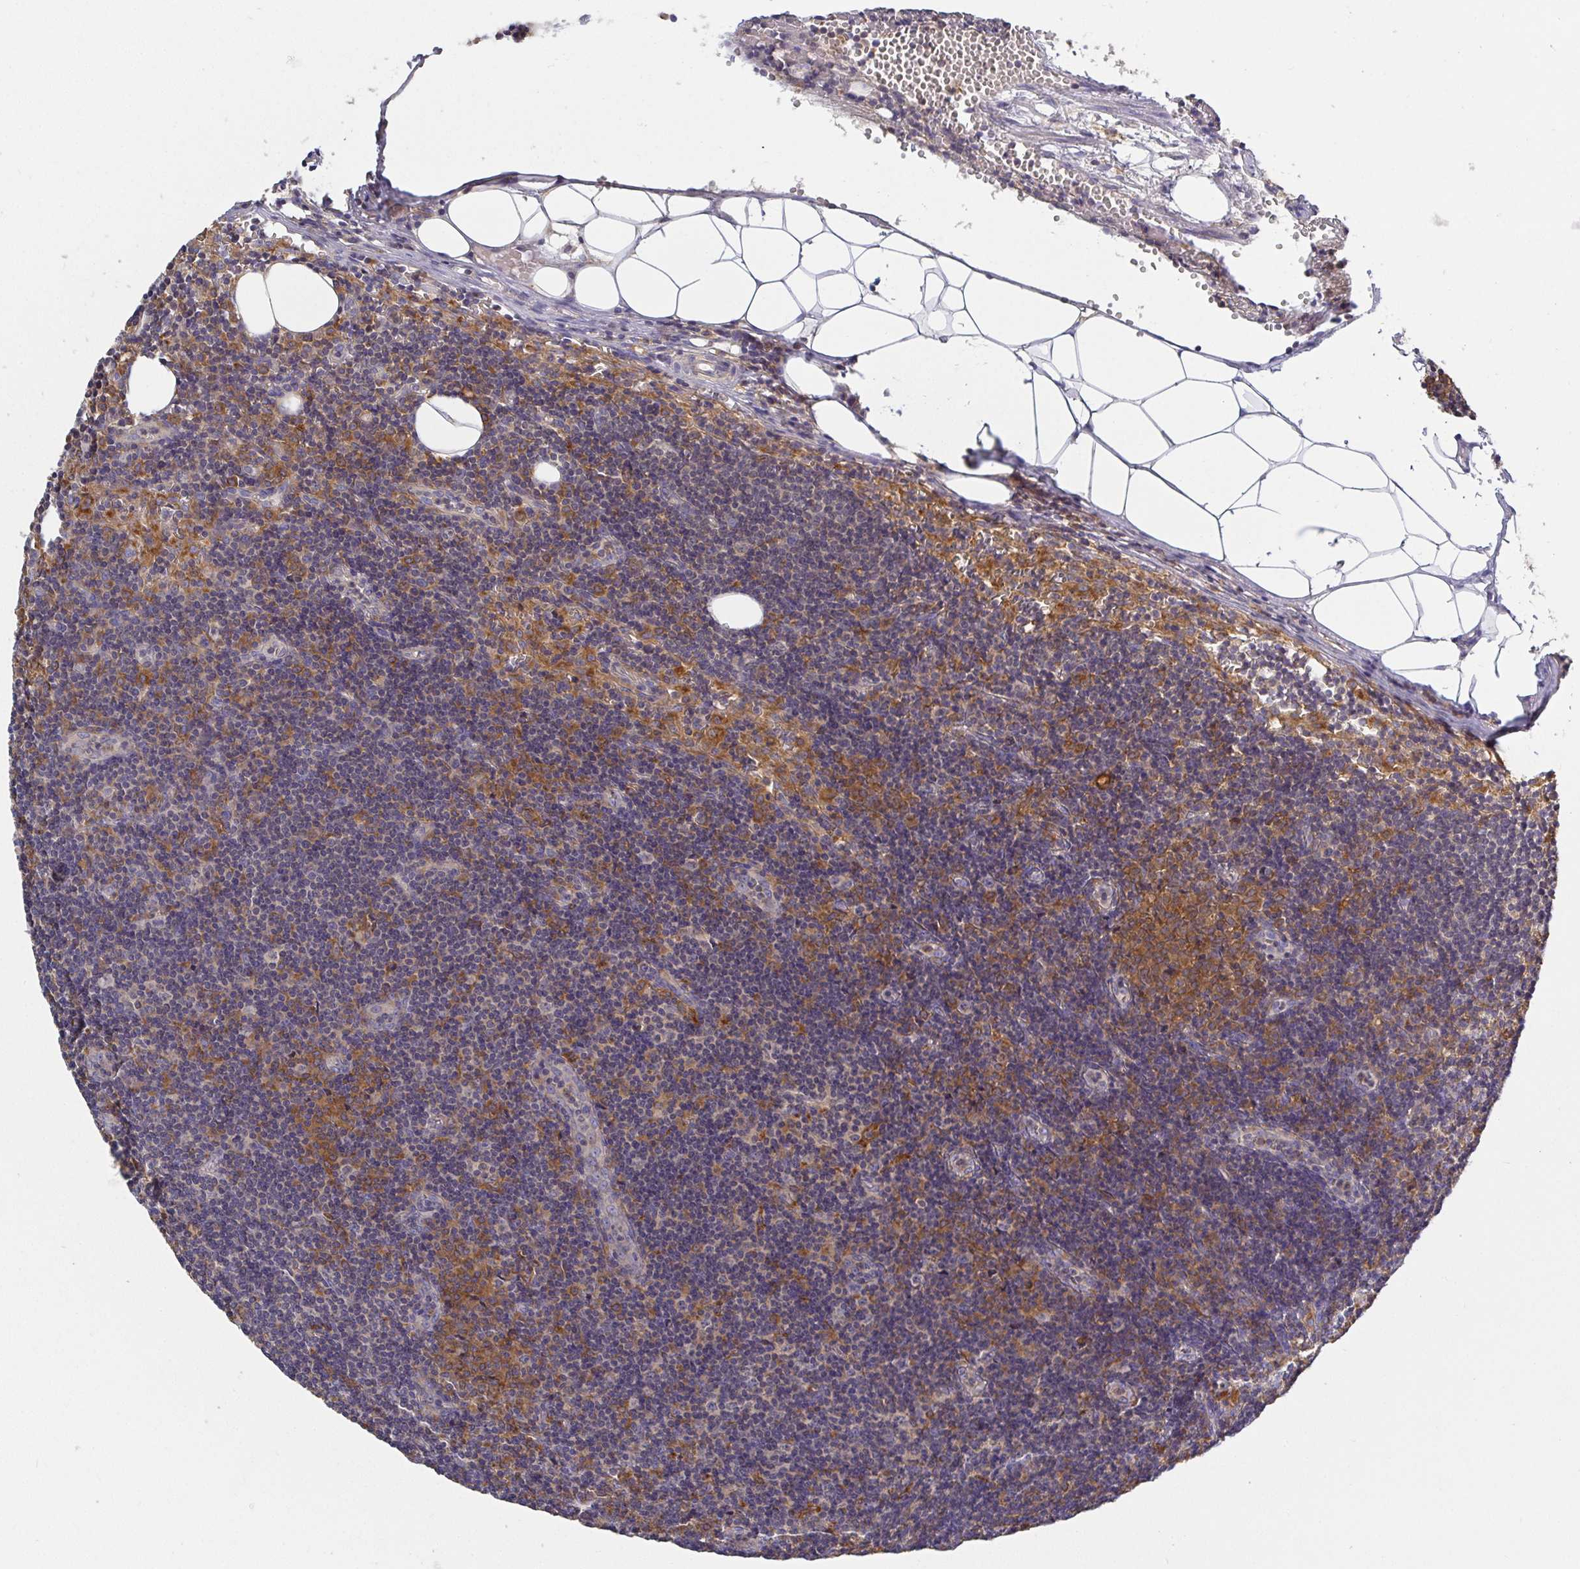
{"staining": {"intensity": "negative", "quantity": "none", "location": "none"}, "tissue": "lymph node", "cell_type": "Germinal center cells", "image_type": "normal", "snomed": [{"axis": "morphology", "description": "Normal tissue, NOS"}, {"axis": "topography", "description": "Lymph node"}], "caption": "DAB immunohistochemical staining of normal human lymph node shows no significant expression in germinal center cells.", "gene": "ATP6V1F", "patient": {"sex": "female", "age": 41}}